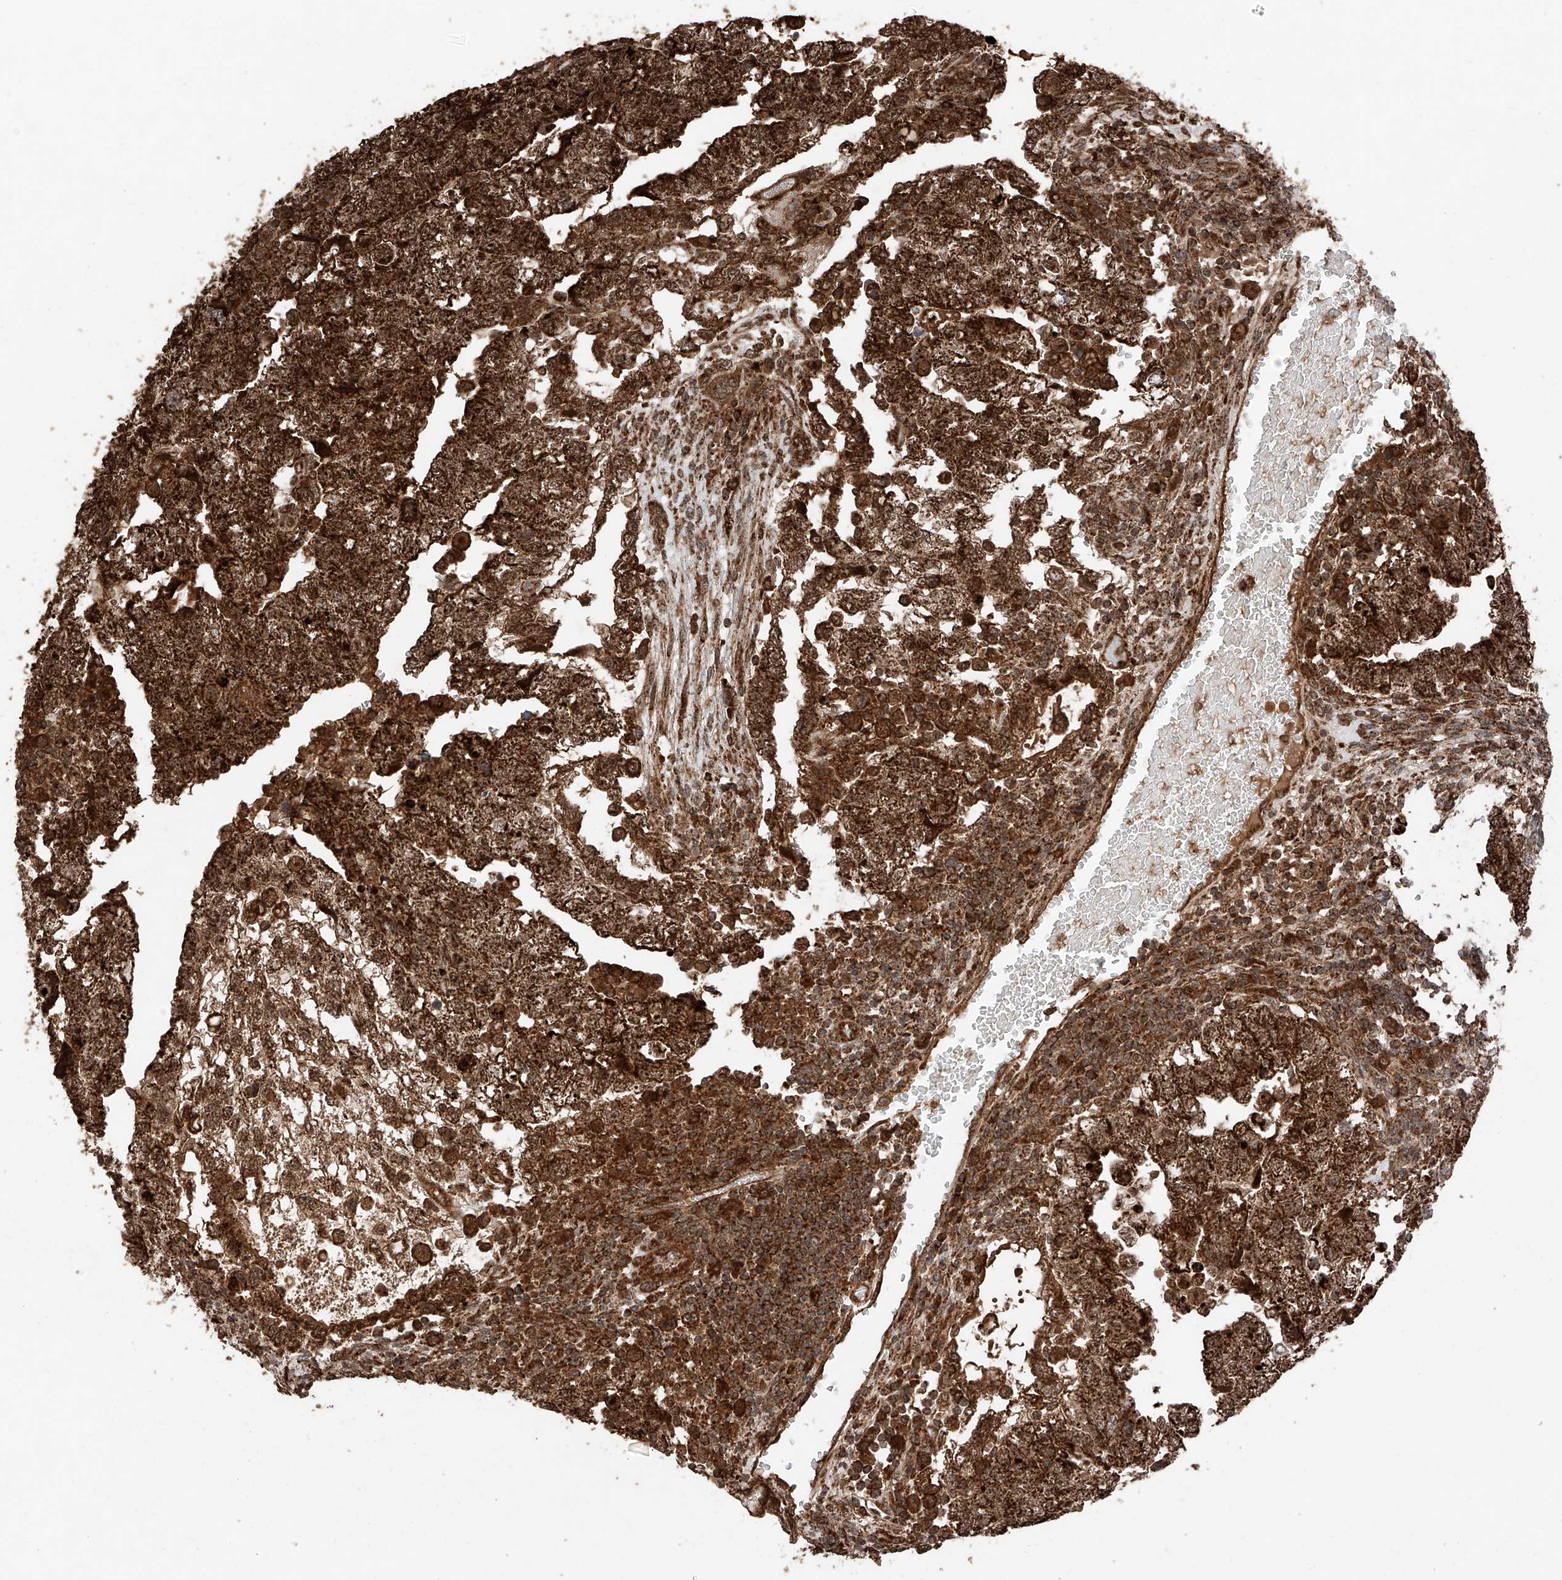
{"staining": {"intensity": "strong", "quantity": ">75%", "location": "cytoplasmic/membranous,nuclear"}, "tissue": "testis cancer", "cell_type": "Tumor cells", "image_type": "cancer", "snomed": [{"axis": "morphology", "description": "Carcinoma, Embryonal, NOS"}, {"axis": "topography", "description": "Testis"}], "caption": "A micrograph of testis cancer stained for a protein displays strong cytoplasmic/membranous and nuclear brown staining in tumor cells. (DAB = brown stain, brightfield microscopy at high magnification).", "gene": "ZSCAN29", "patient": {"sex": "male", "age": 36}}